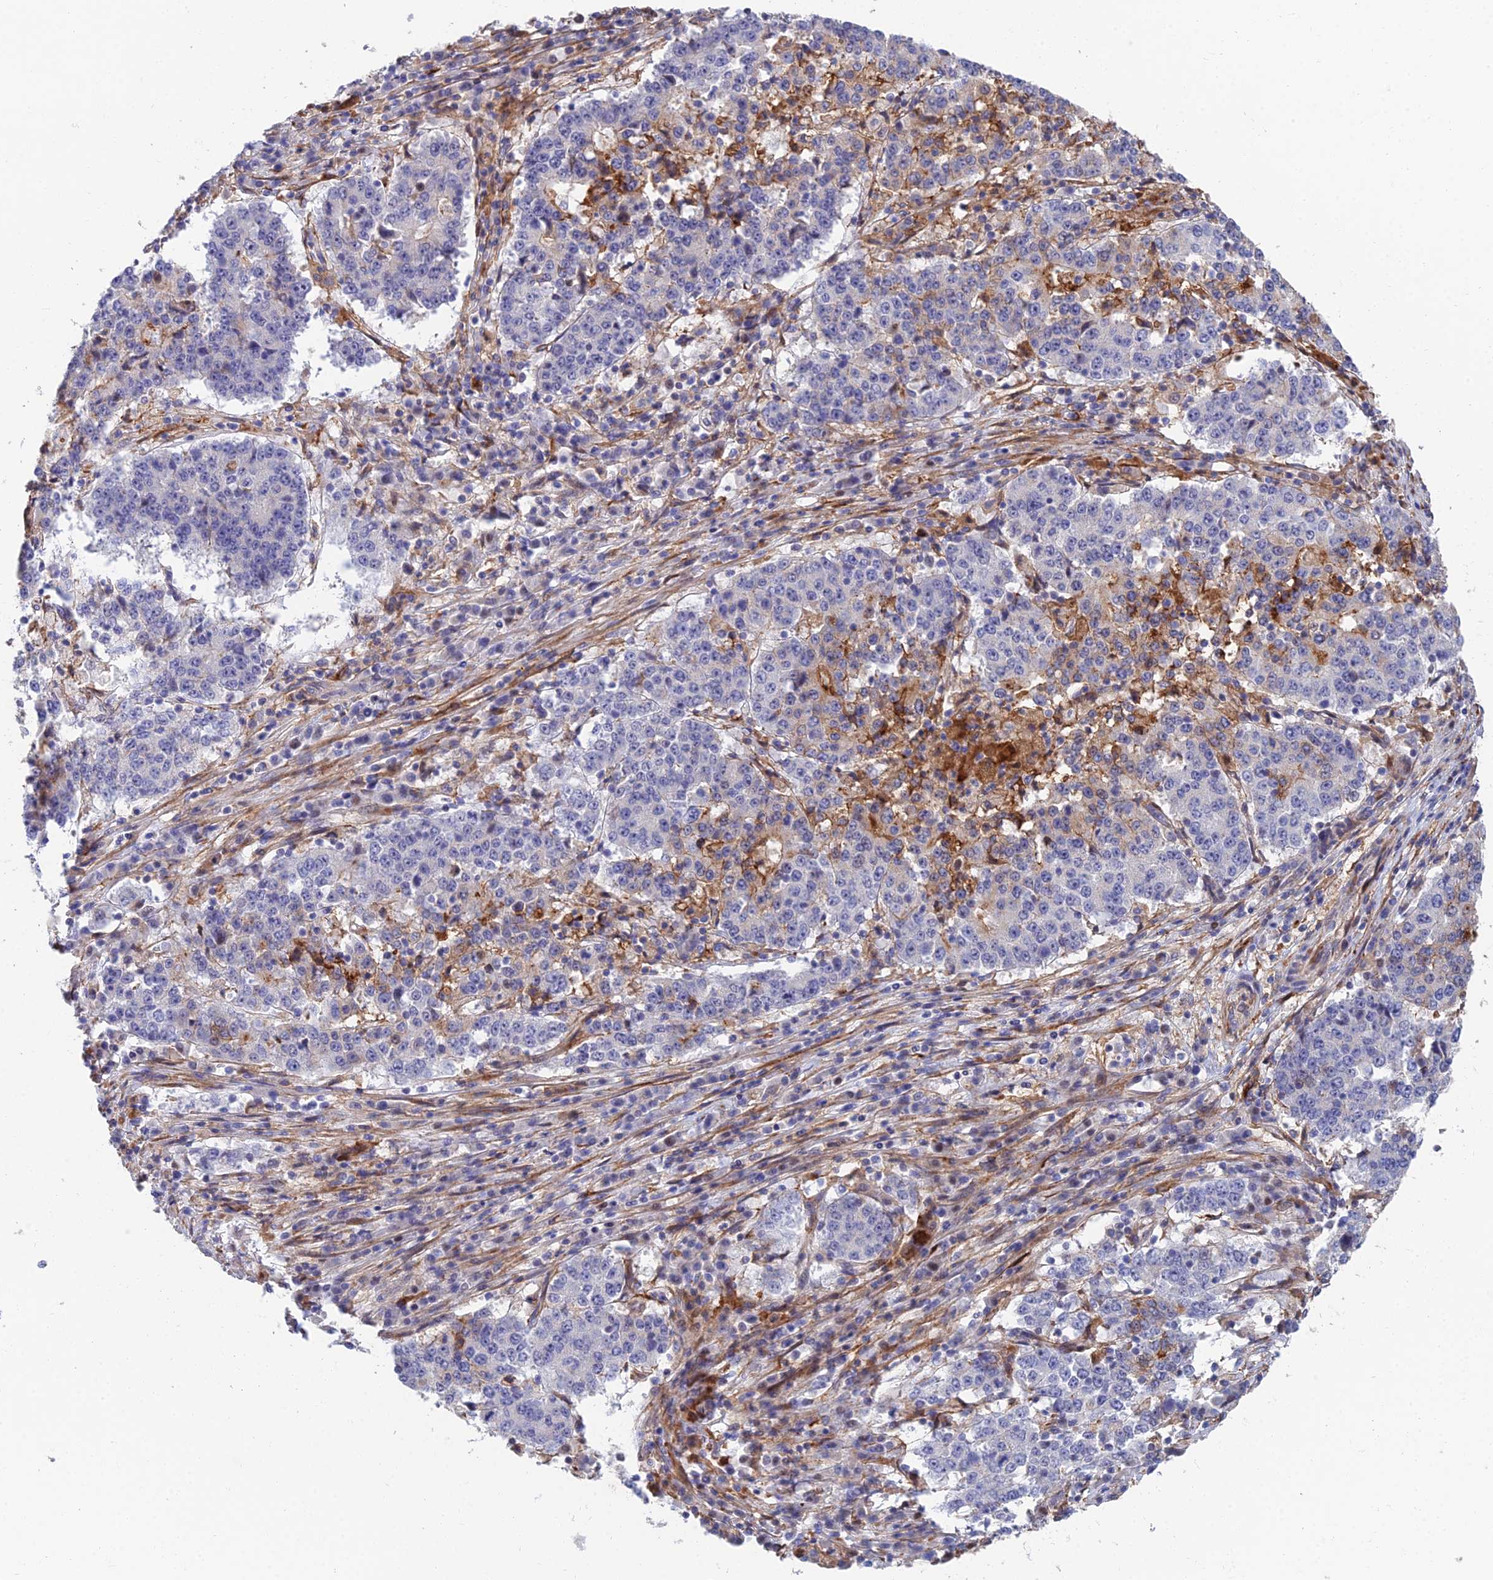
{"staining": {"intensity": "moderate", "quantity": "<25%", "location": "cytoplasmic/membranous"}, "tissue": "stomach cancer", "cell_type": "Tumor cells", "image_type": "cancer", "snomed": [{"axis": "morphology", "description": "Adenocarcinoma, NOS"}, {"axis": "topography", "description": "Stomach"}], "caption": "An immunohistochemistry (IHC) photomicrograph of neoplastic tissue is shown. Protein staining in brown shows moderate cytoplasmic/membranous positivity in stomach adenocarcinoma within tumor cells.", "gene": "TRIM43B", "patient": {"sex": "male", "age": 59}}